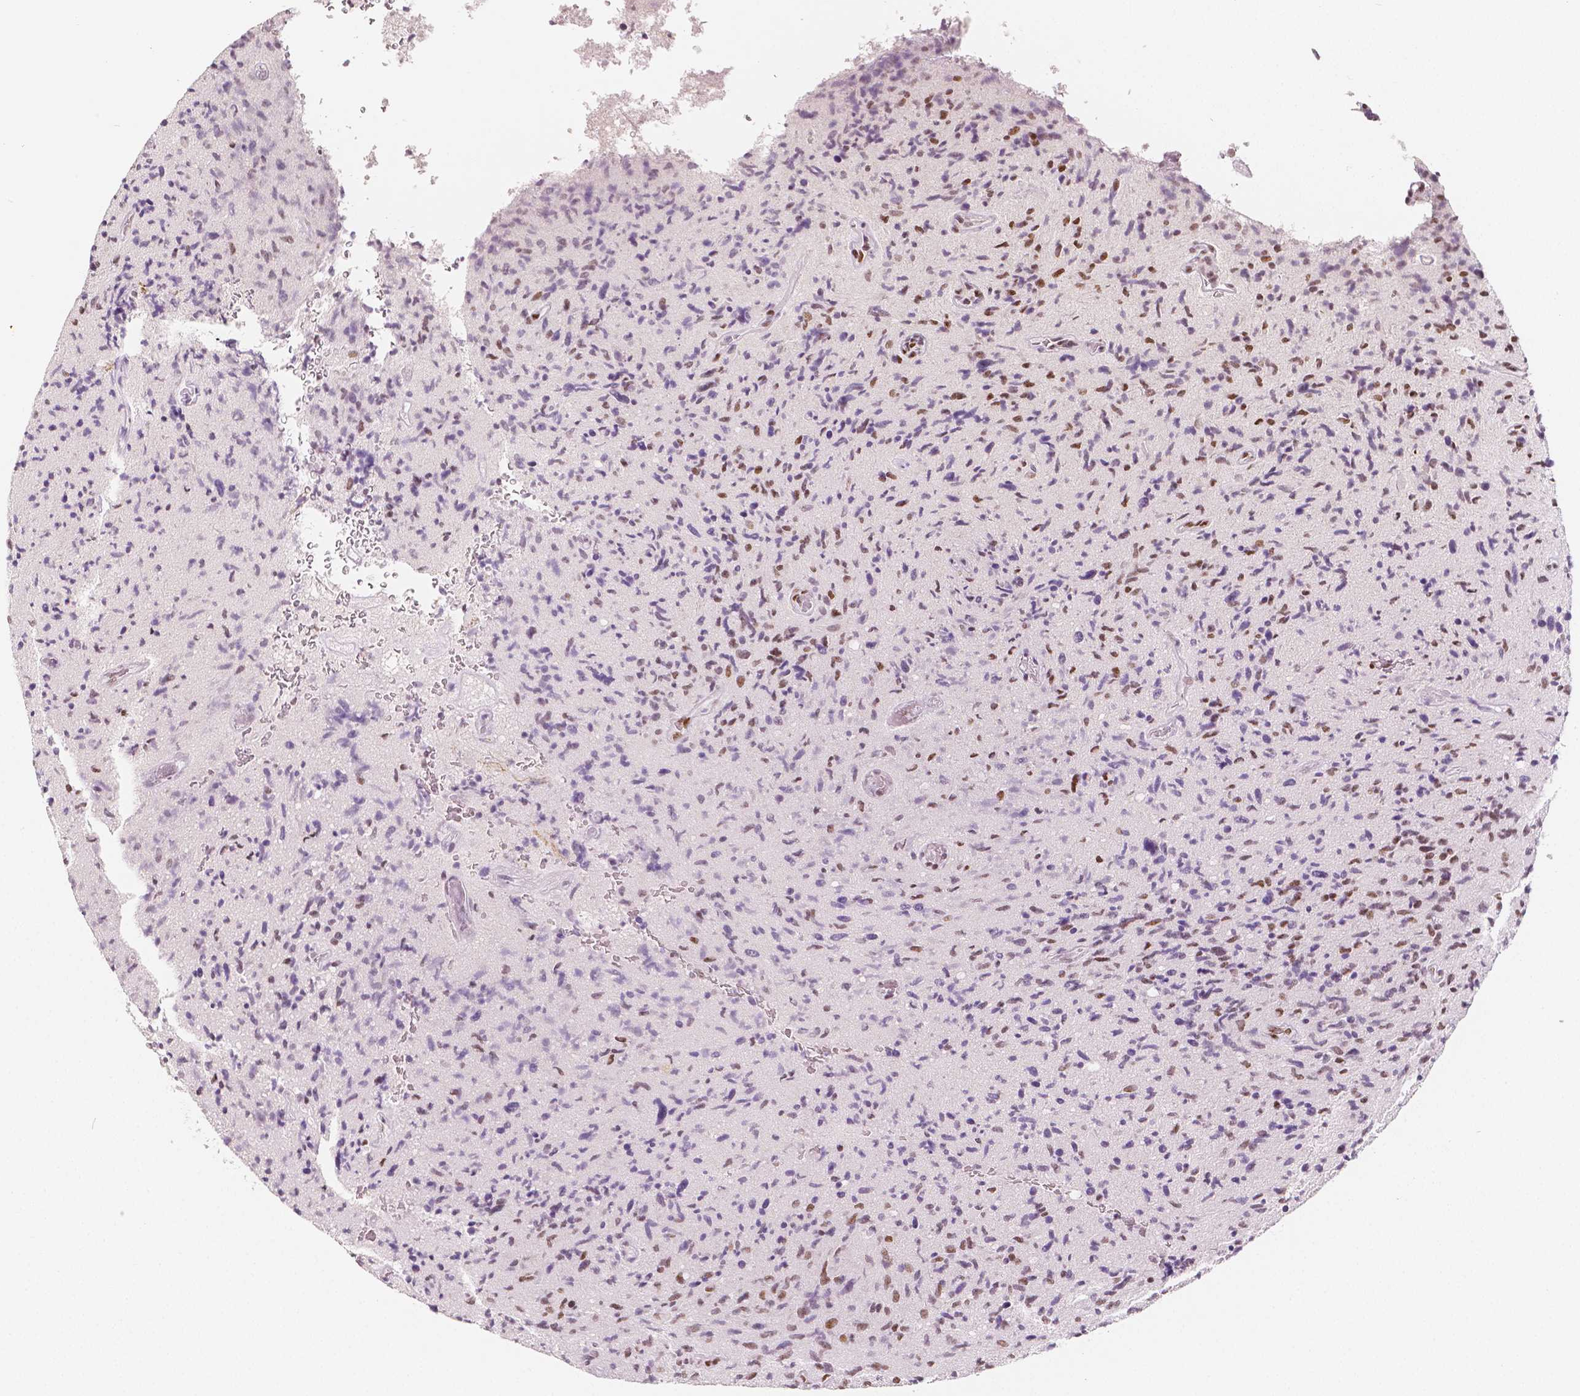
{"staining": {"intensity": "moderate", "quantity": "<25%", "location": "nuclear"}, "tissue": "glioma", "cell_type": "Tumor cells", "image_type": "cancer", "snomed": [{"axis": "morphology", "description": "Glioma, malignant, High grade"}, {"axis": "topography", "description": "Brain"}], "caption": "The immunohistochemical stain labels moderate nuclear staining in tumor cells of malignant glioma (high-grade) tissue.", "gene": "HDAC1", "patient": {"sex": "male", "age": 54}}